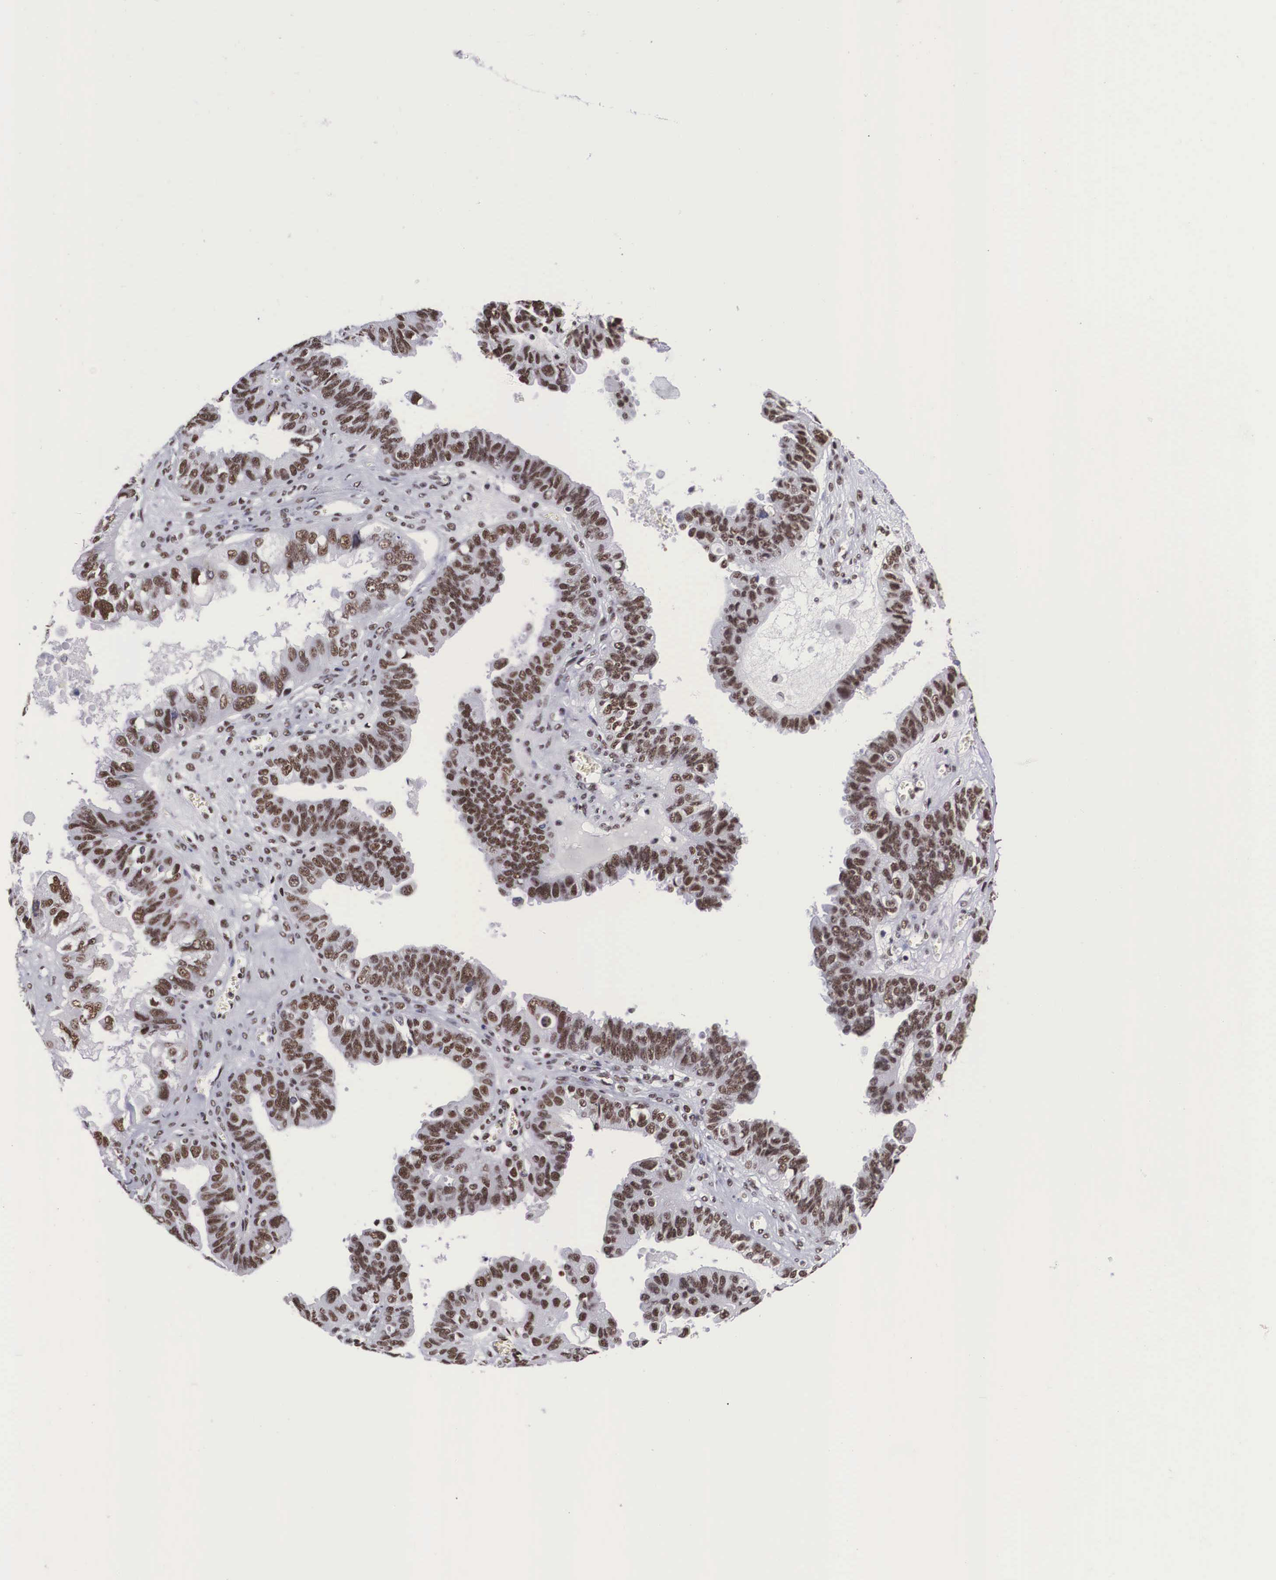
{"staining": {"intensity": "moderate", "quantity": ">75%", "location": "nuclear"}, "tissue": "ovarian cancer", "cell_type": "Tumor cells", "image_type": "cancer", "snomed": [{"axis": "morphology", "description": "Carcinoma, endometroid"}, {"axis": "topography", "description": "Ovary"}], "caption": "Moderate nuclear positivity for a protein is appreciated in approximately >75% of tumor cells of endometroid carcinoma (ovarian) using immunohistochemistry.", "gene": "SF3A1", "patient": {"sex": "female", "age": 85}}